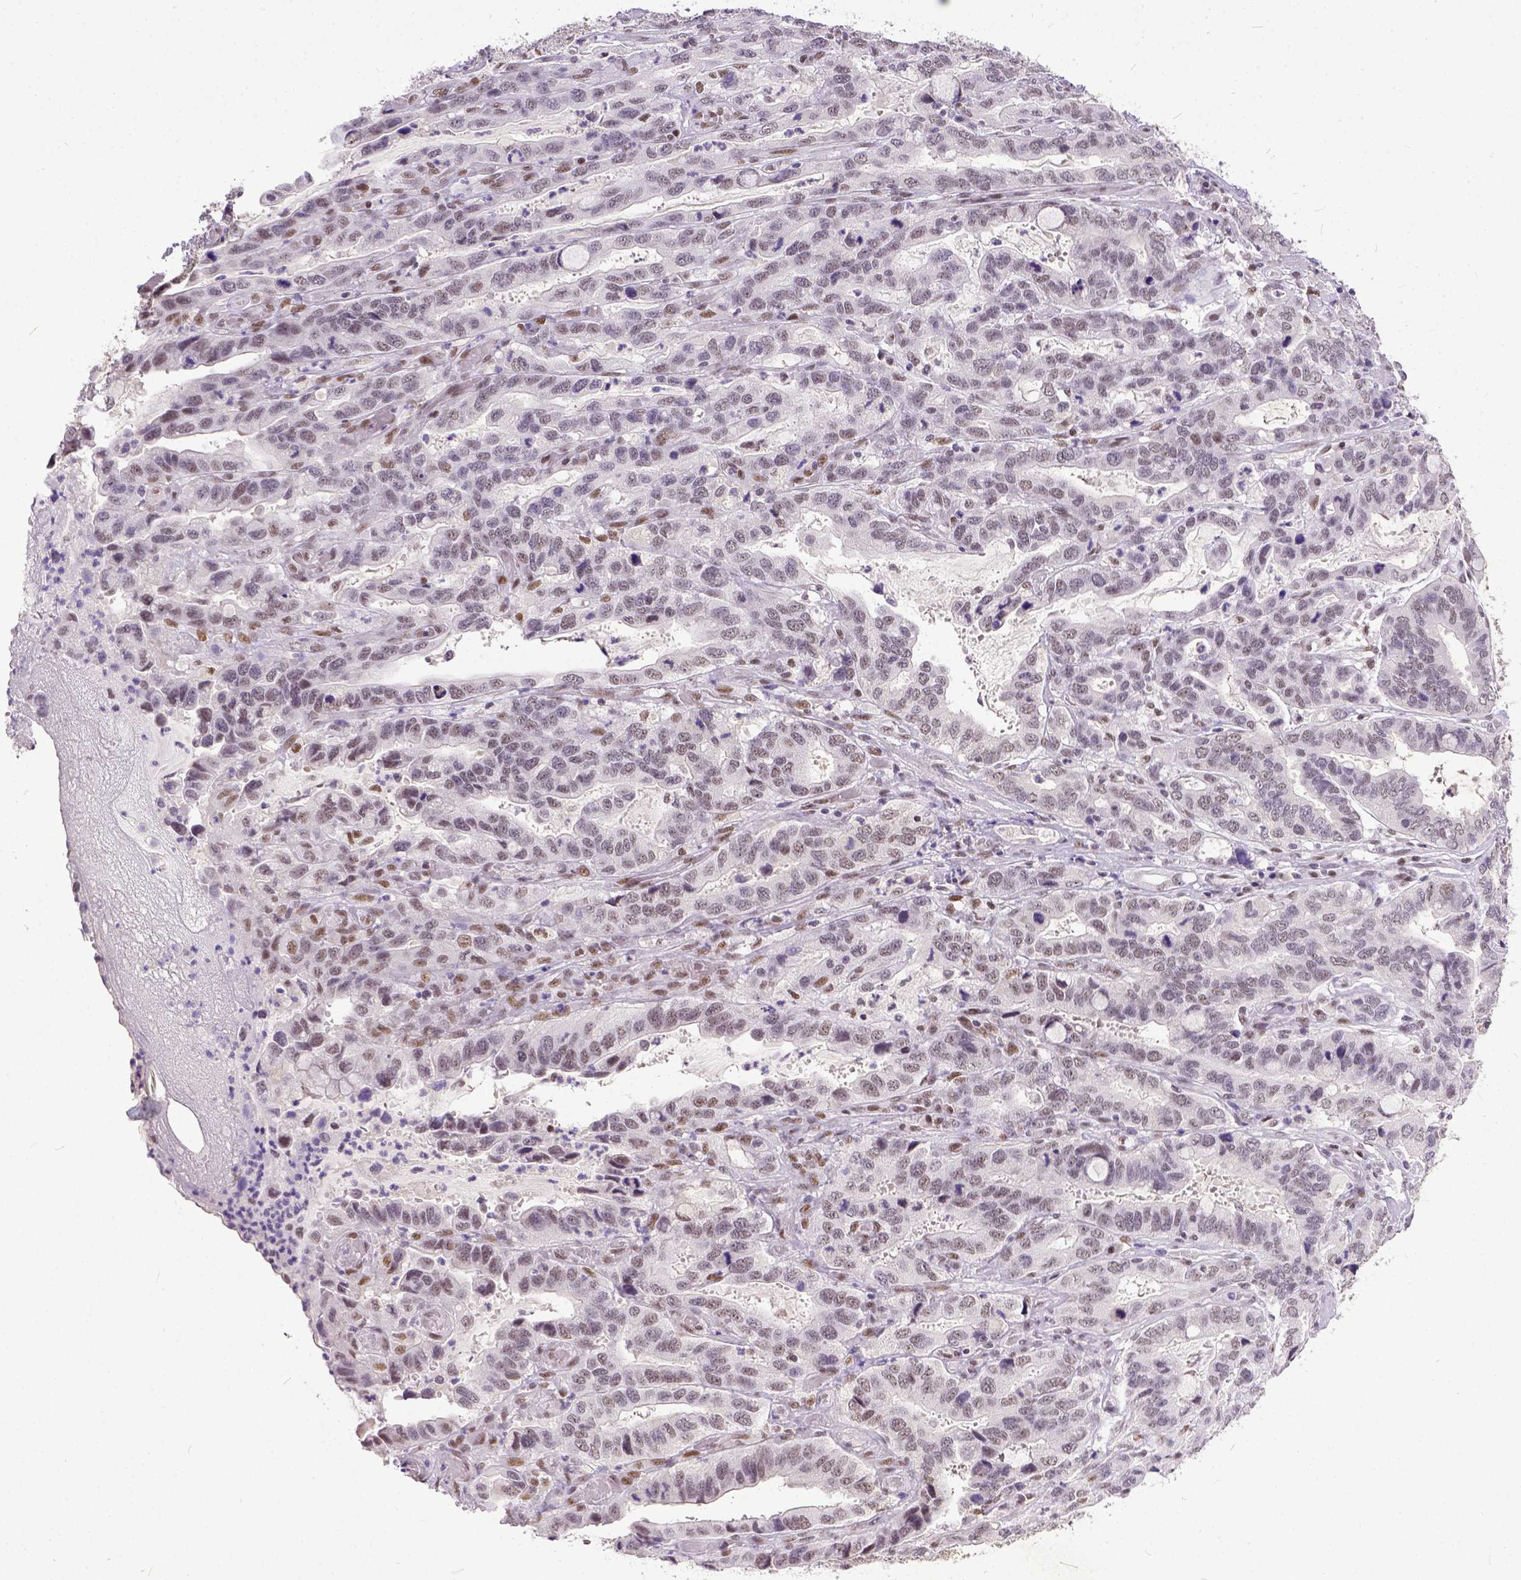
{"staining": {"intensity": "weak", "quantity": "25%-75%", "location": "nuclear"}, "tissue": "stomach cancer", "cell_type": "Tumor cells", "image_type": "cancer", "snomed": [{"axis": "morphology", "description": "Adenocarcinoma, NOS"}, {"axis": "topography", "description": "Stomach, lower"}], "caption": "Stomach cancer tissue exhibits weak nuclear positivity in approximately 25%-75% of tumor cells, visualized by immunohistochemistry.", "gene": "ERCC1", "patient": {"sex": "female", "age": 76}}